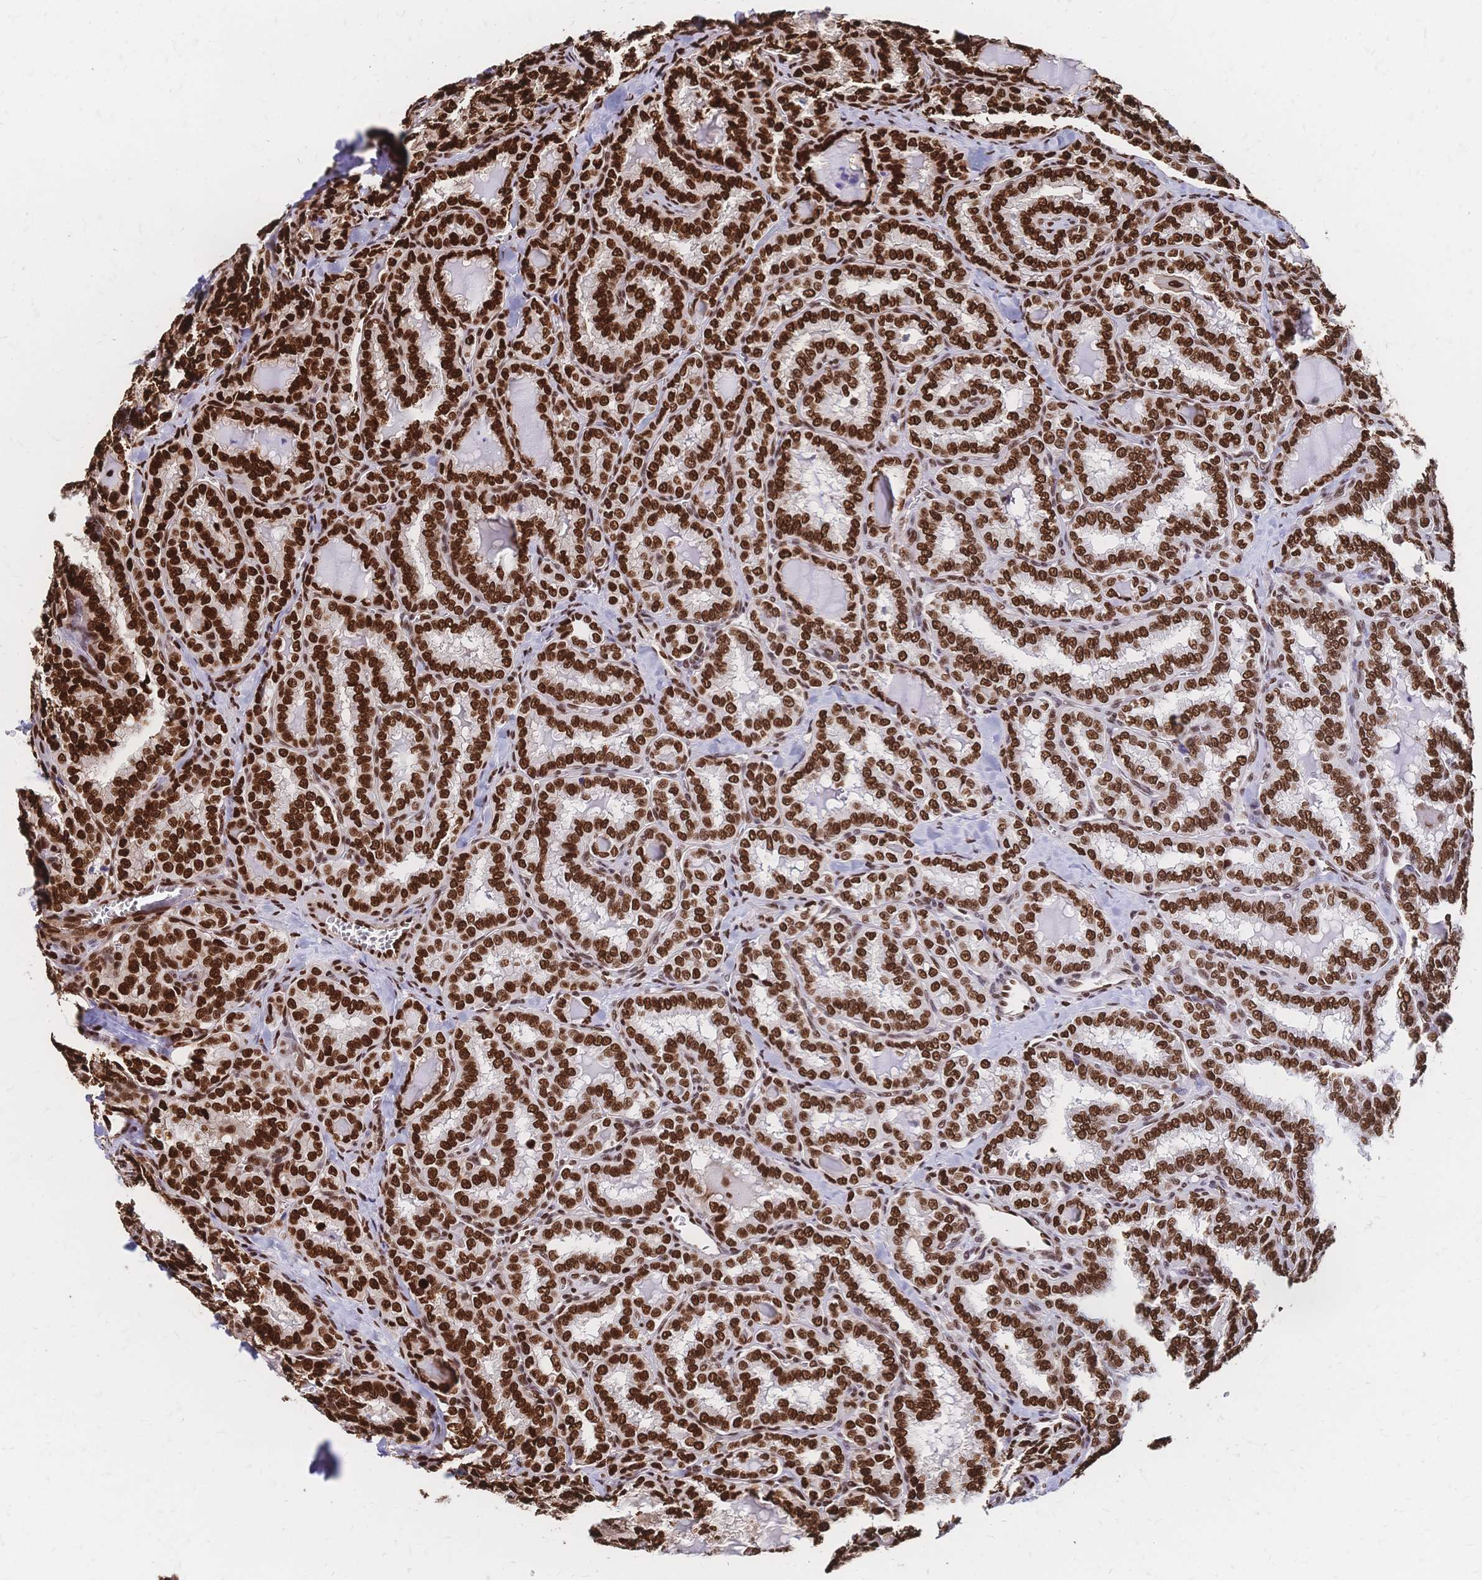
{"staining": {"intensity": "strong", "quantity": ">75%", "location": "nuclear"}, "tissue": "thyroid cancer", "cell_type": "Tumor cells", "image_type": "cancer", "snomed": [{"axis": "morphology", "description": "Papillary adenocarcinoma, NOS"}, {"axis": "topography", "description": "Thyroid gland"}], "caption": "Immunohistochemistry (IHC) of thyroid papillary adenocarcinoma shows high levels of strong nuclear positivity in approximately >75% of tumor cells.", "gene": "HDGF", "patient": {"sex": "female", "age": 30}}